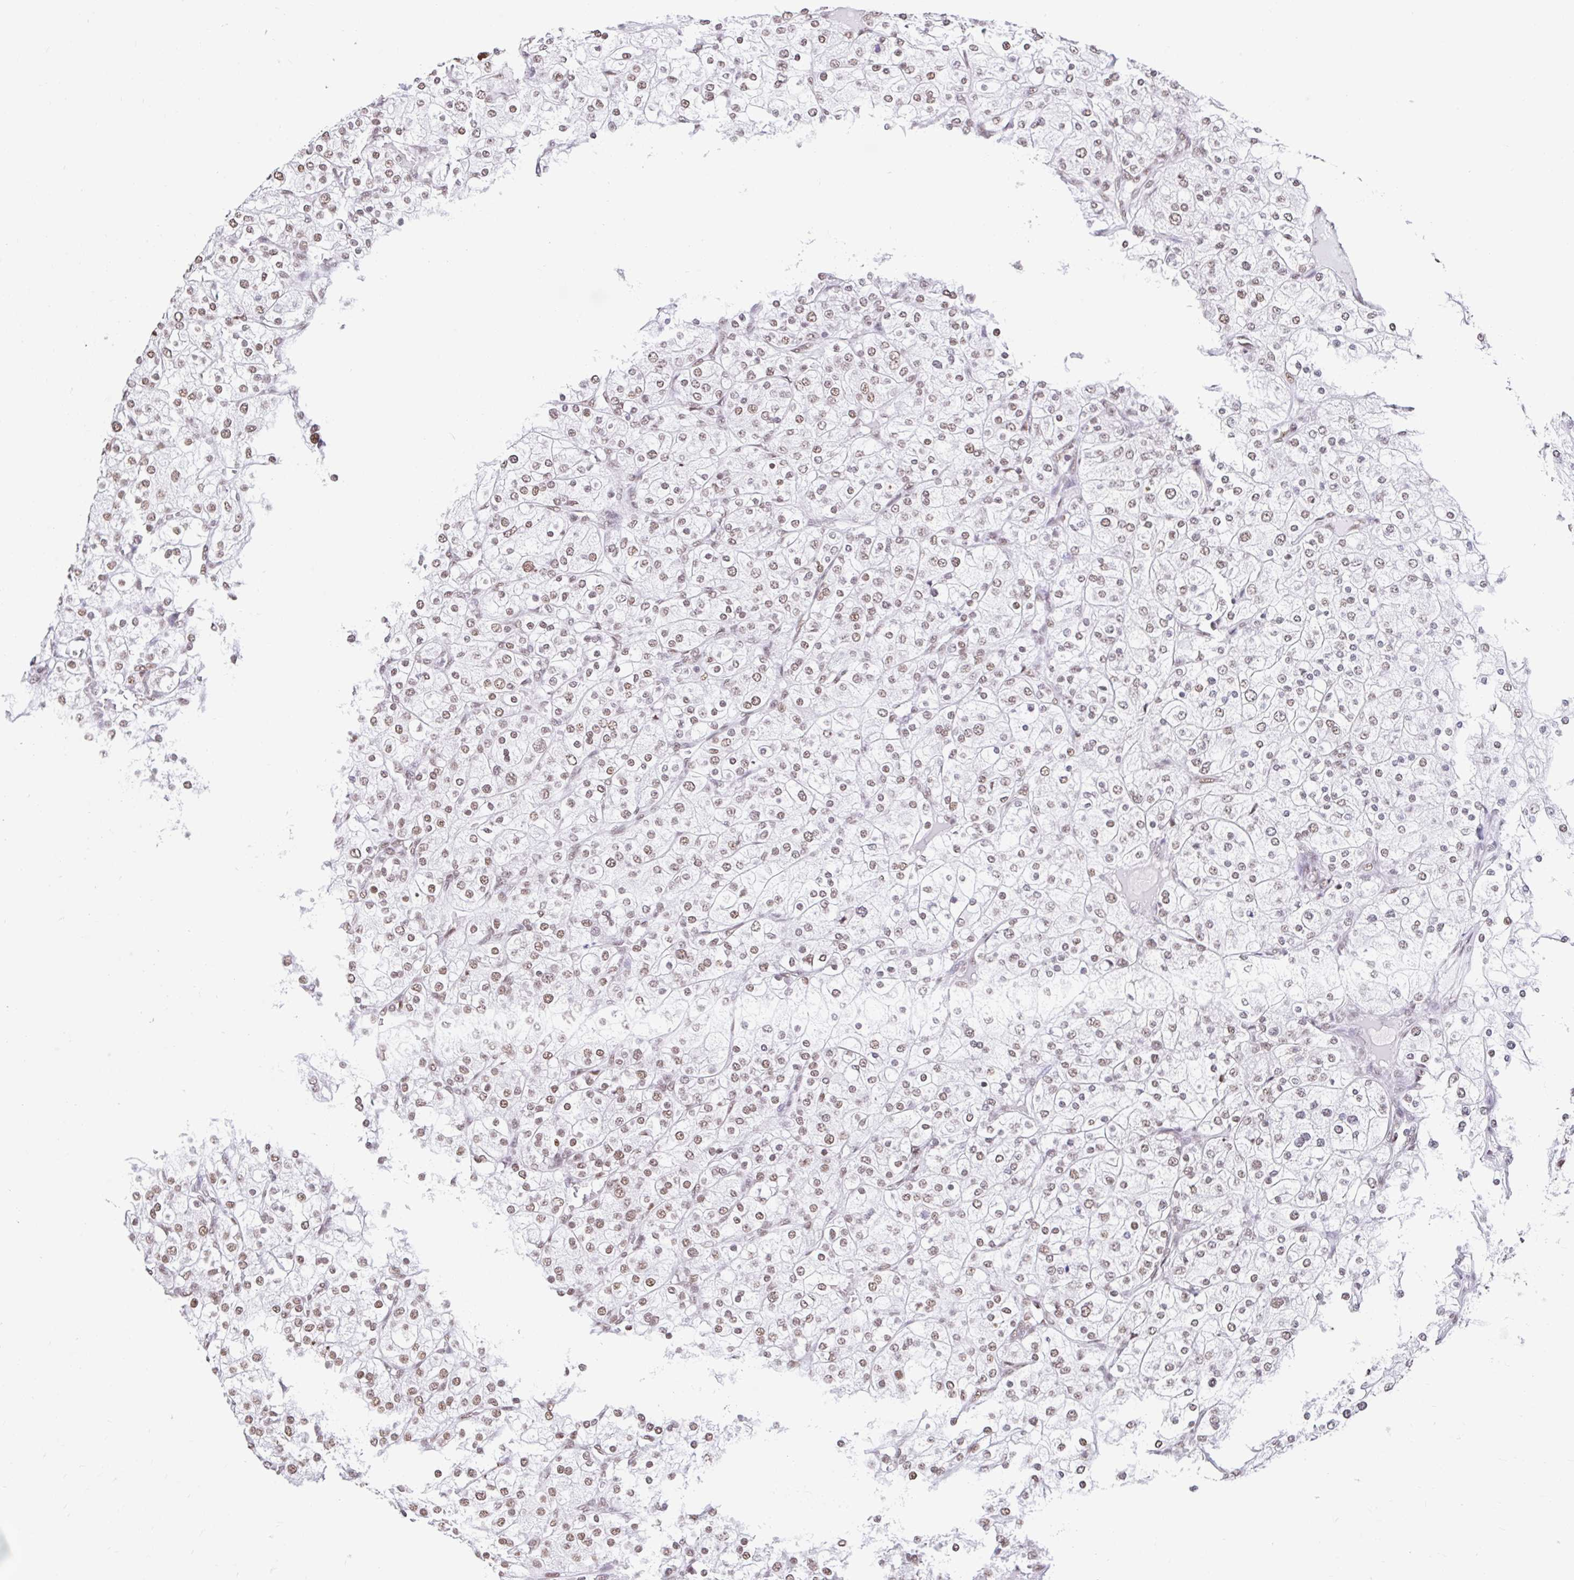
{"staining": {"intensity": "moderate", "quantity": ">75%", "location": "nuclear"}, "tissue": "renal cancer", "cell_type": "Tumor cells", "image_type": "cancer", "snomed": [{"axis": "morphology", "description": "Adenocarcinoma, NOS"}, {"axis": "topography", "description": "Kidney"}], "caption": "This is a micrograph of immunohistochemistry (IHC) staining of adenocarcinoma (renal), which shows moderate positivity in the nuclear of tumor cells.", "gene": "KHDRBS1", "patient": {"sex": "male", "age": 80}}